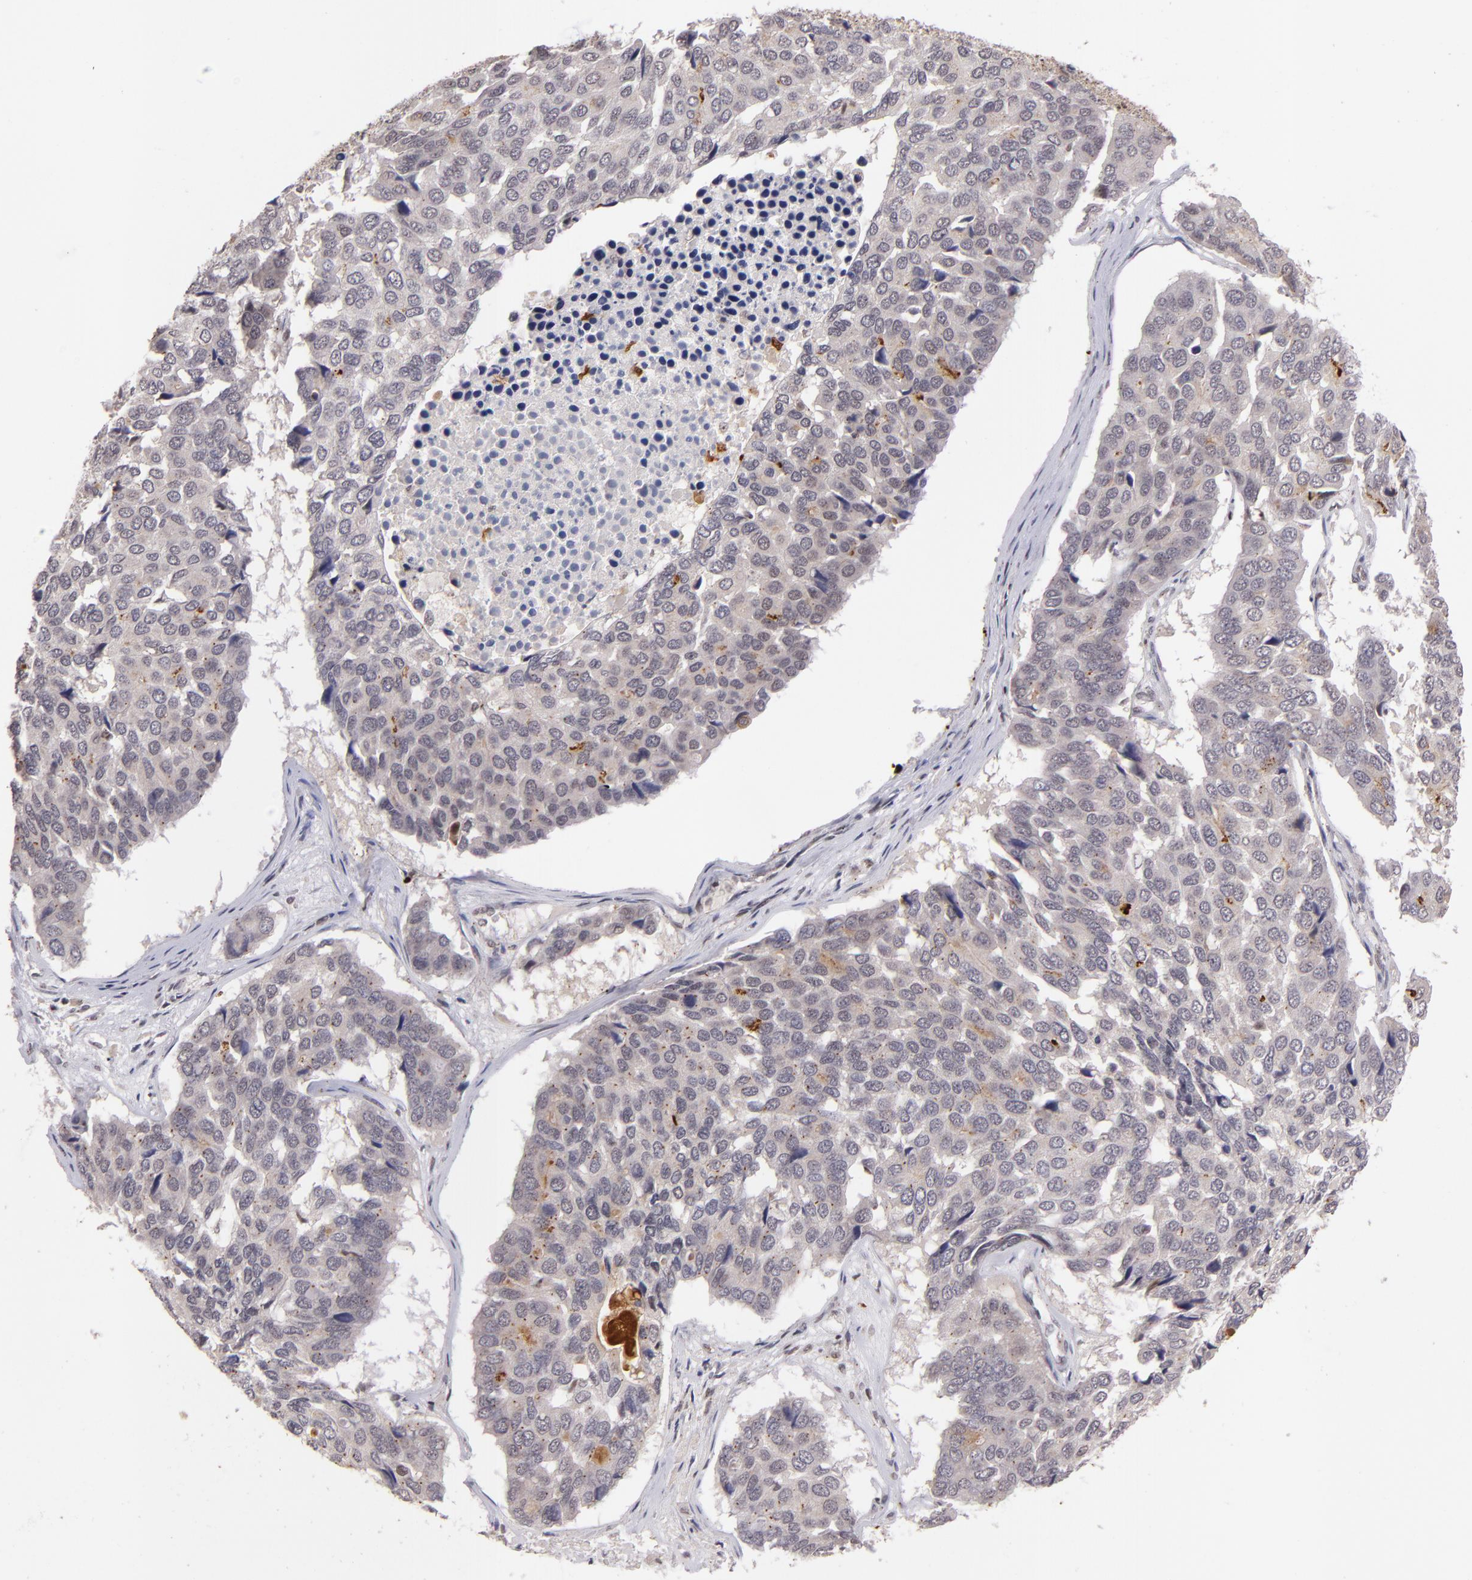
{"staining": {"intensity": "moderate", "quantity": "<25%", "location": "cytoplasmic/membranous"}, "tissue": "pancreatic cancer", "cell_type": "Tumor cells", "image_type": "cancer", "snomed": [{"axis": "morphology", "description": "Adenocarcinoma, NOS"}, {"axis": "topography", "description": "Pancreas"}], "caption": "The image exhibits immunohistochemical staining of pancreatic cancer. There is moderate cytoplasmic/membranous staining is identified in approximately <25% of tumor cells. Immunohistochemistry stains the protein in brown and the nuclei are stained blue.", "gene": "RXRG", "patient": {"sex": "male", "age": 50}}